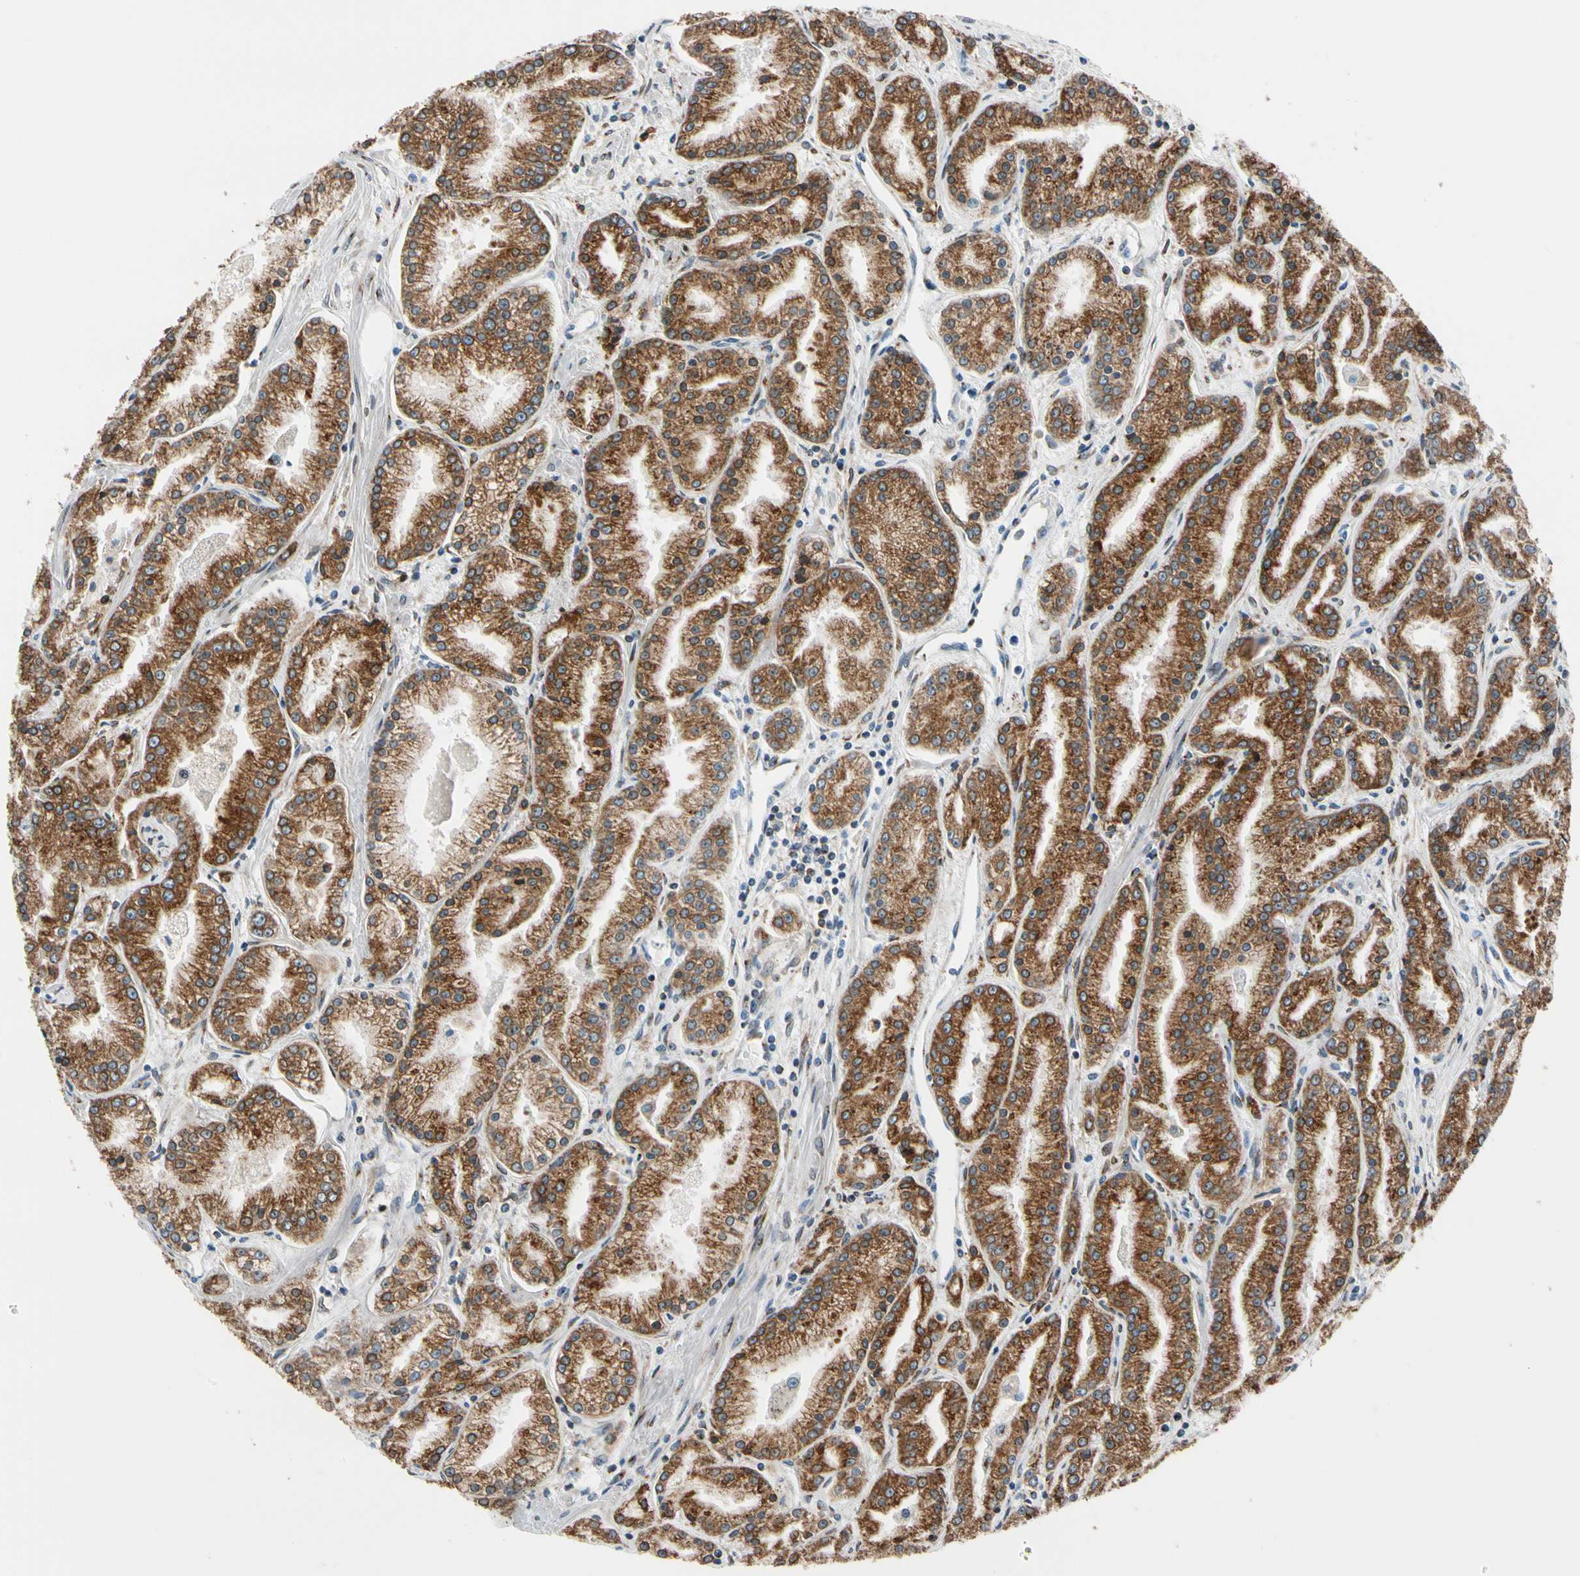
{"staining": {"intensity": "strong", "quantity": ">75%", "location": "cytoplasmic/membranous"}, "tissue": "prostate cancer", "cell_type": "Tumor cells", "image_type": "cancer", "snomed": [{"axis": "morphology", "description": "Adenocarcinoma, High grade"}, {"axis": "topography", "description": "Prostate"}], "caption": "IHC (DAB (3,3'-diaminobenzidine)) staining of human prostate high-grade adenocarcinoma displays strong cytoplasmic/membranous protein positivity in approximately >75% of tumor cells. Nuclei are stained in blue.", "gene": "NUCB1", "patient": {"sex": "male", "age": 61}}